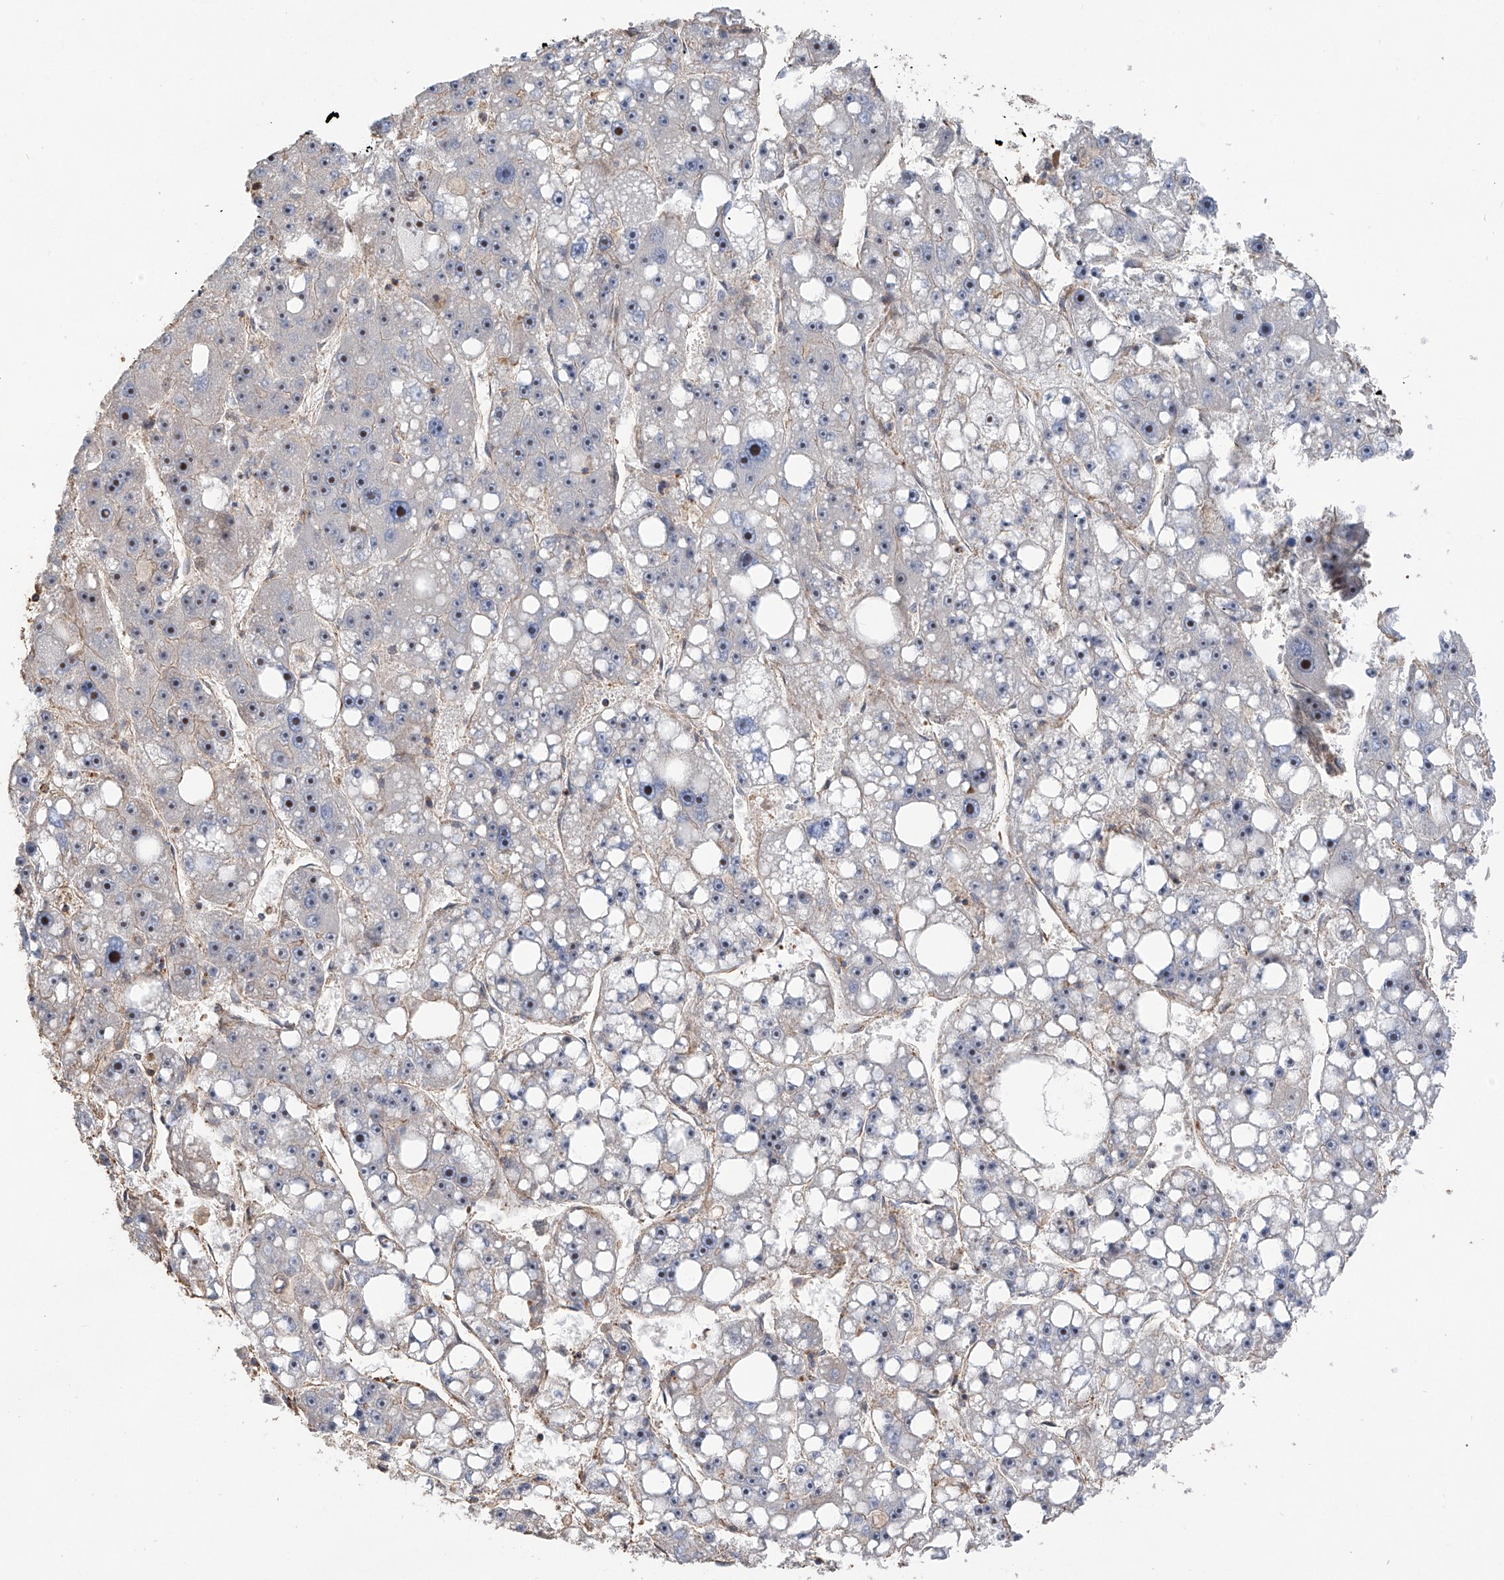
{"staining": {"intensity": "moderate", "quantity": "<25%", "location": "nuclear"}, "tissue": "liver cancer", "cell_type": "Tumor cells", "image_type": "cancer", "snomed": [{"axis": "morphology", "description": "Carcinoma, Hepatocellular, NOS"}, {"axis": "topography", "description": "Liver"}], "caption": "High-magnification brightfield microscopy of hepatocellular carcinoma (liver) stained with DAB (3,3'-diaminobenzidine) (brown) and counterstained with hematoxylin (blue). tumor cells exhibit moderate nuclear expression is seen in approximately<25% of cells.", "gene": "SLC43A3", "patient": {"sex": "female", "age": 61}}